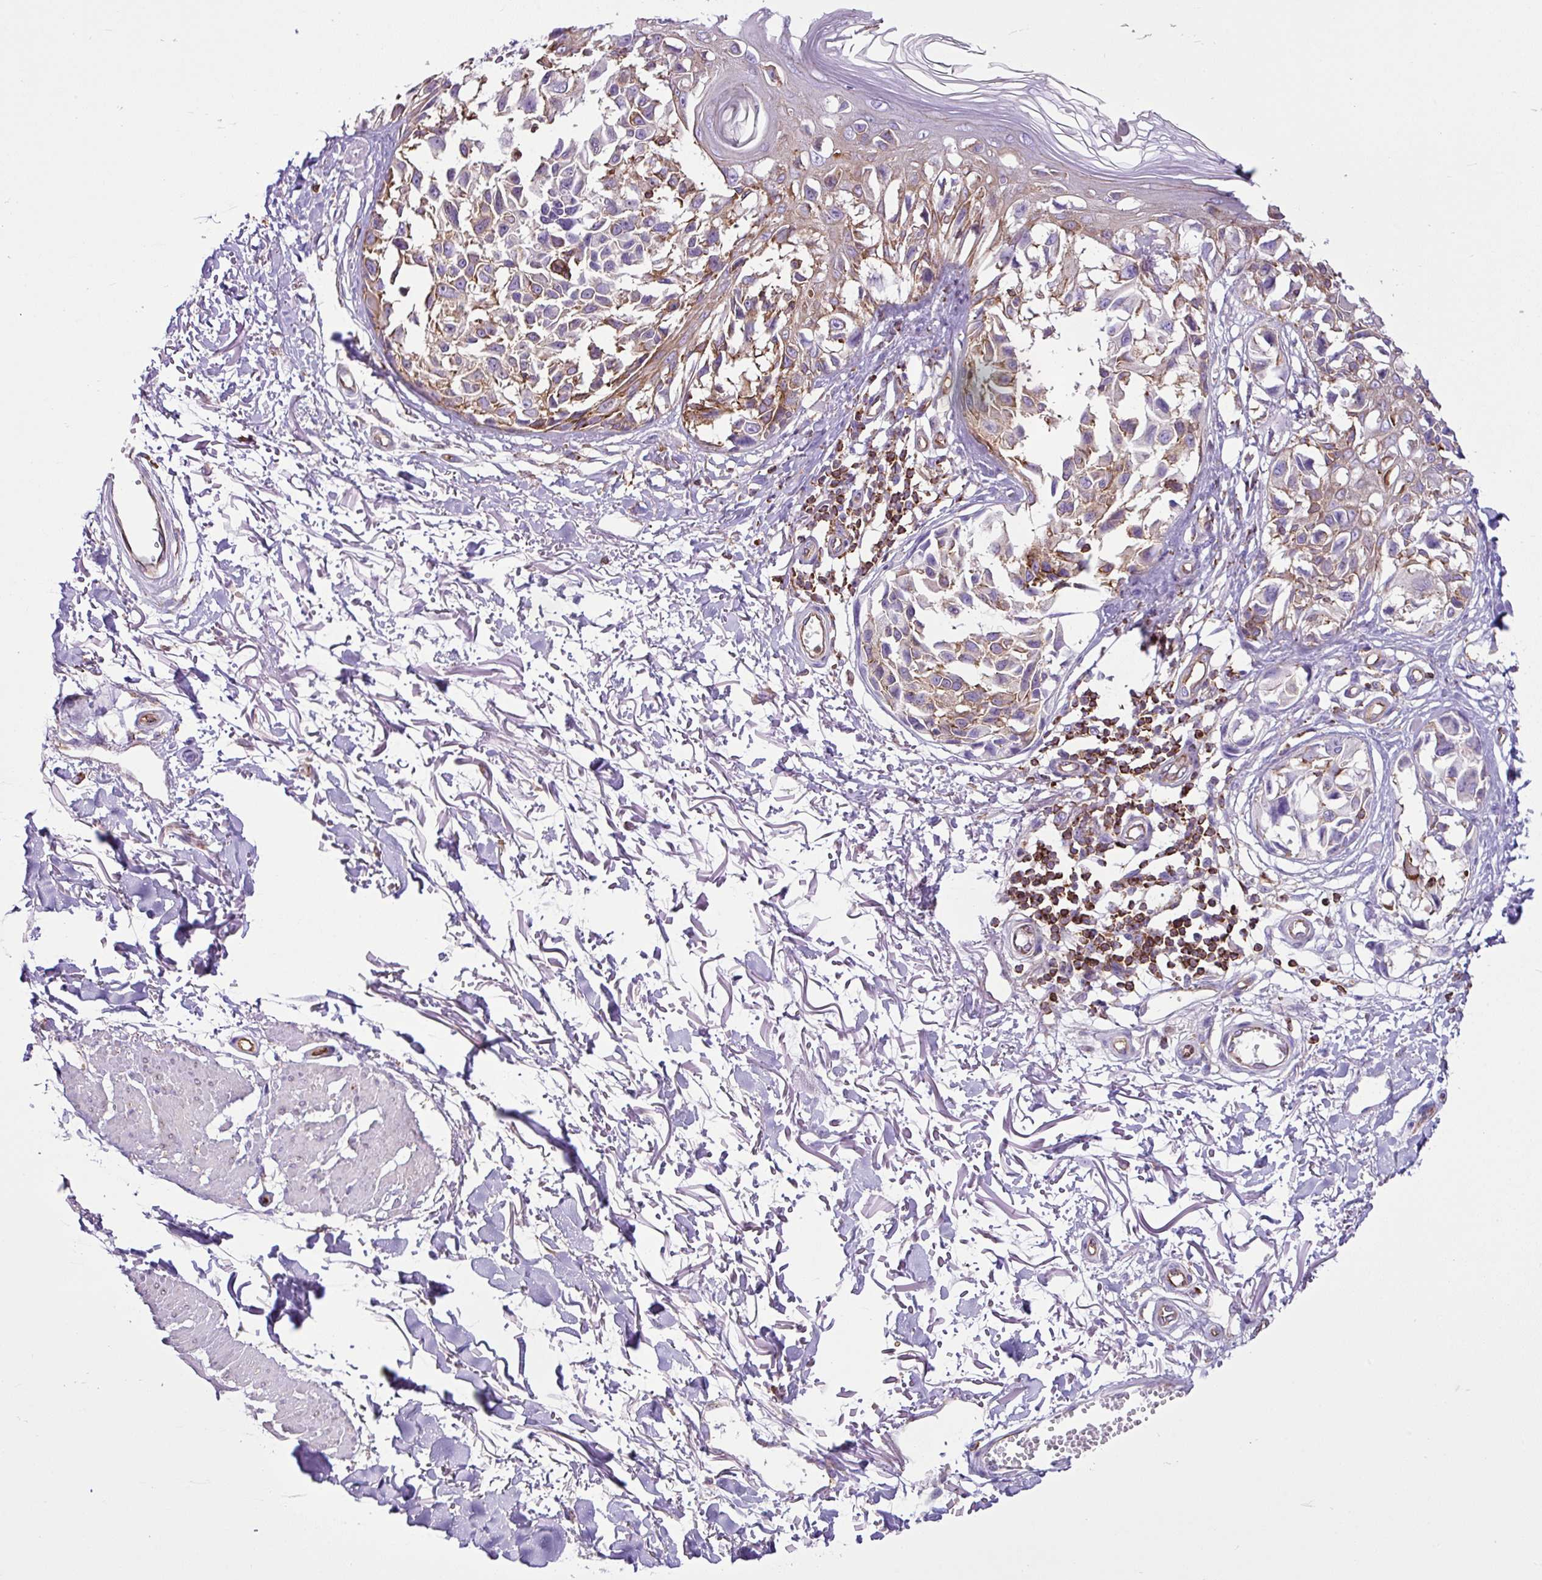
{"staining": {"intensity": "weak", "quantity": "25%-75%", "location": "cytoplasmic/membranous"}, "tissue": "melanoma", "cell_type": "Tumor cells", "image_type": "cancer", "snomed": [{"axis": "morphology", "description": "Malignant melanoma, NOS"}, {"axis": "topography", "description": "Skin"}], "caption": "An immunohistochemistry (IHC) image of tumor tissue is shown. Protein staining in brown highlights weak cytoplasmic/membranous positivity in malignant melanoma within tumor cells.", "gene": "EME2", "patient": {"sex": "male", "age": 73}}